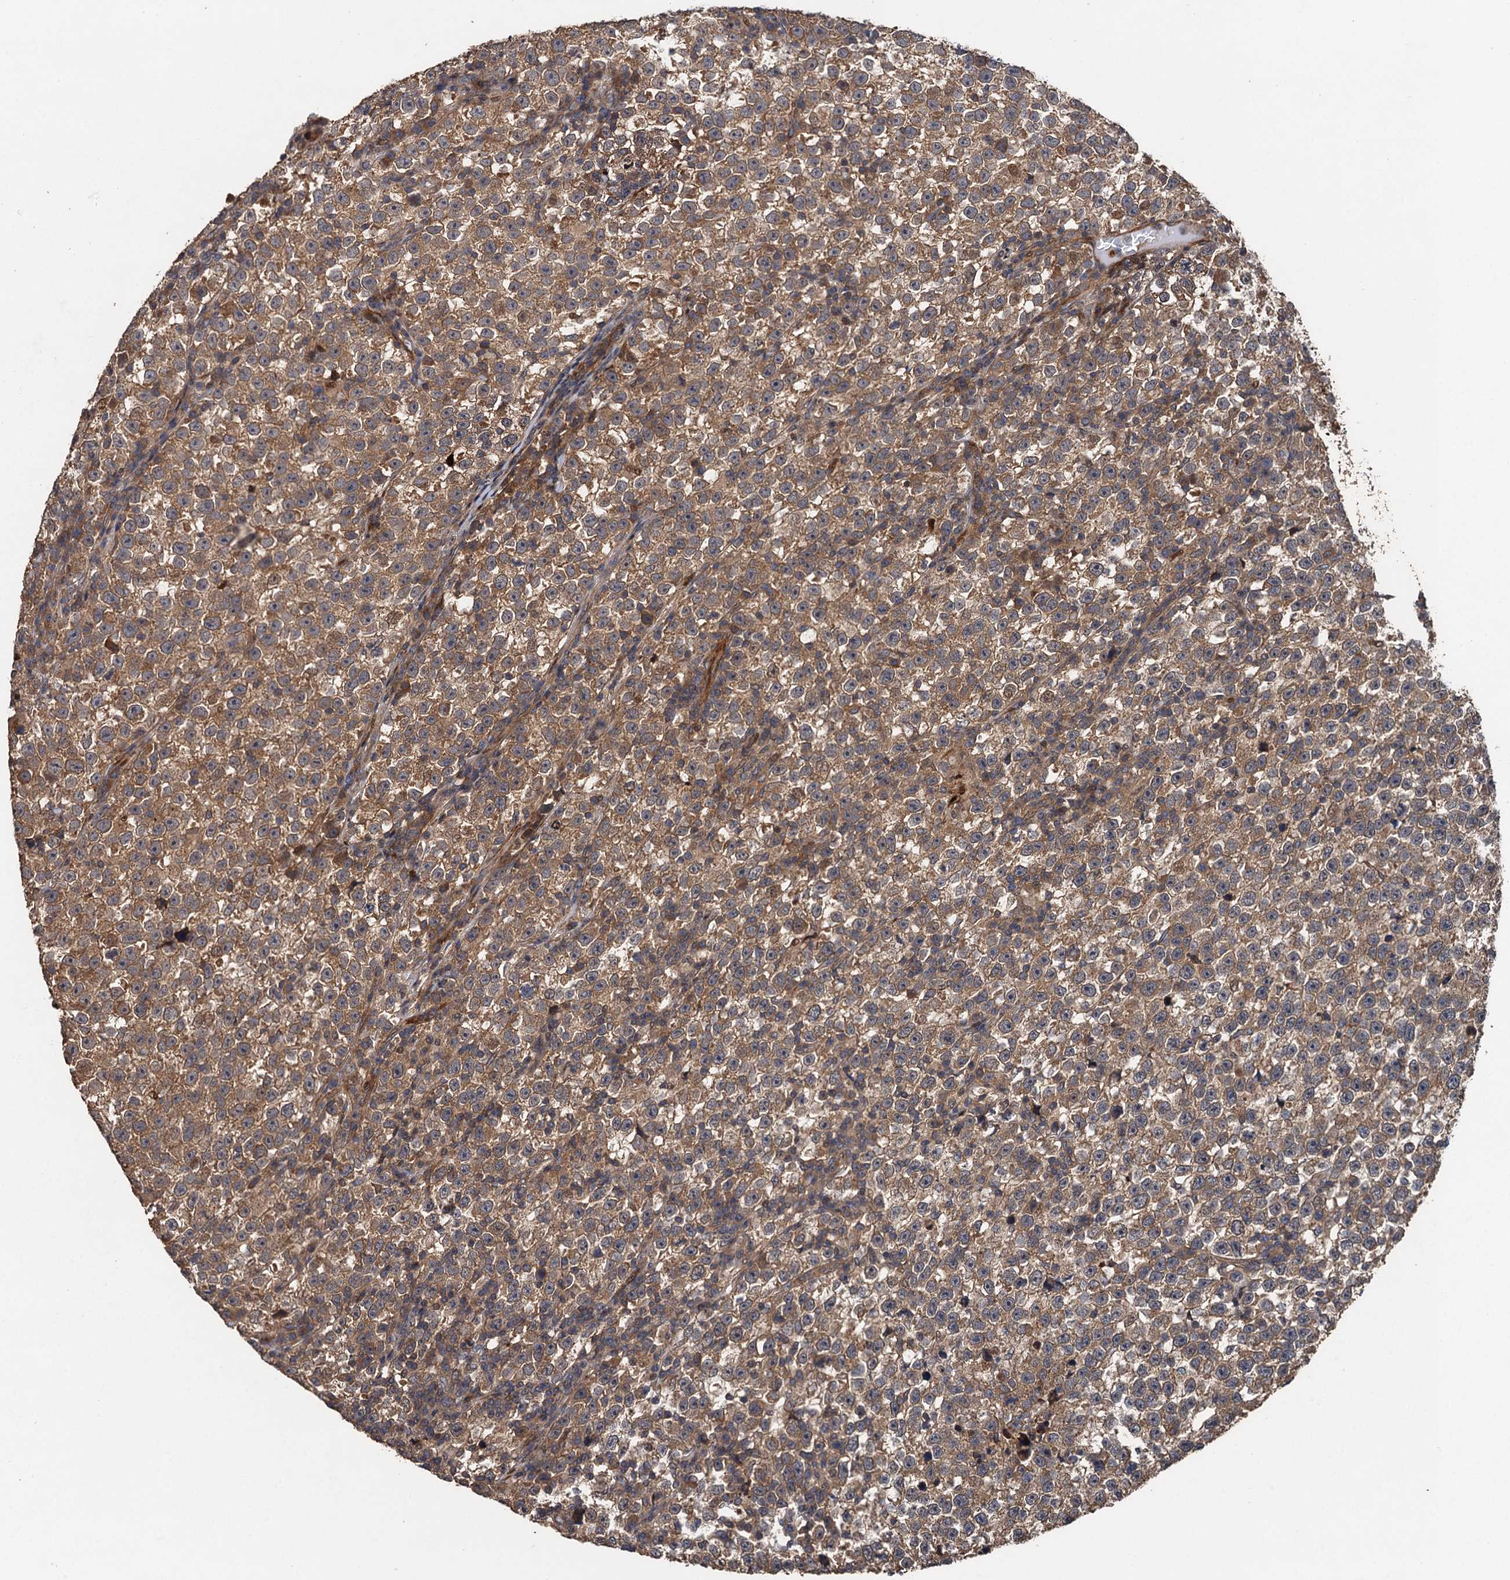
{"staining": {"intensity": "moderate", "quantity": ">75%", "location": "cytoplasmic/membranous,nuclear"}, "tissue": "testis cancer", "cell_type": "Tumor cells", "image_type": "cancer", "snomed": [{"axis": "morphology", "description": "Normal tissue, NOS"}, {"axis": "morphology", "description": "Seminoma, NOS"}, {"axis": "topography", "description": "Testis"}], "caption": "Protein expression analysis of human seminoma (testis) reveals moderate cytoplasmic/membranous and nuclear positivity in approximately >75% of tumor cells.", "gene": "TMEM39B", "patient": {"sex": "male", "age": 43}}